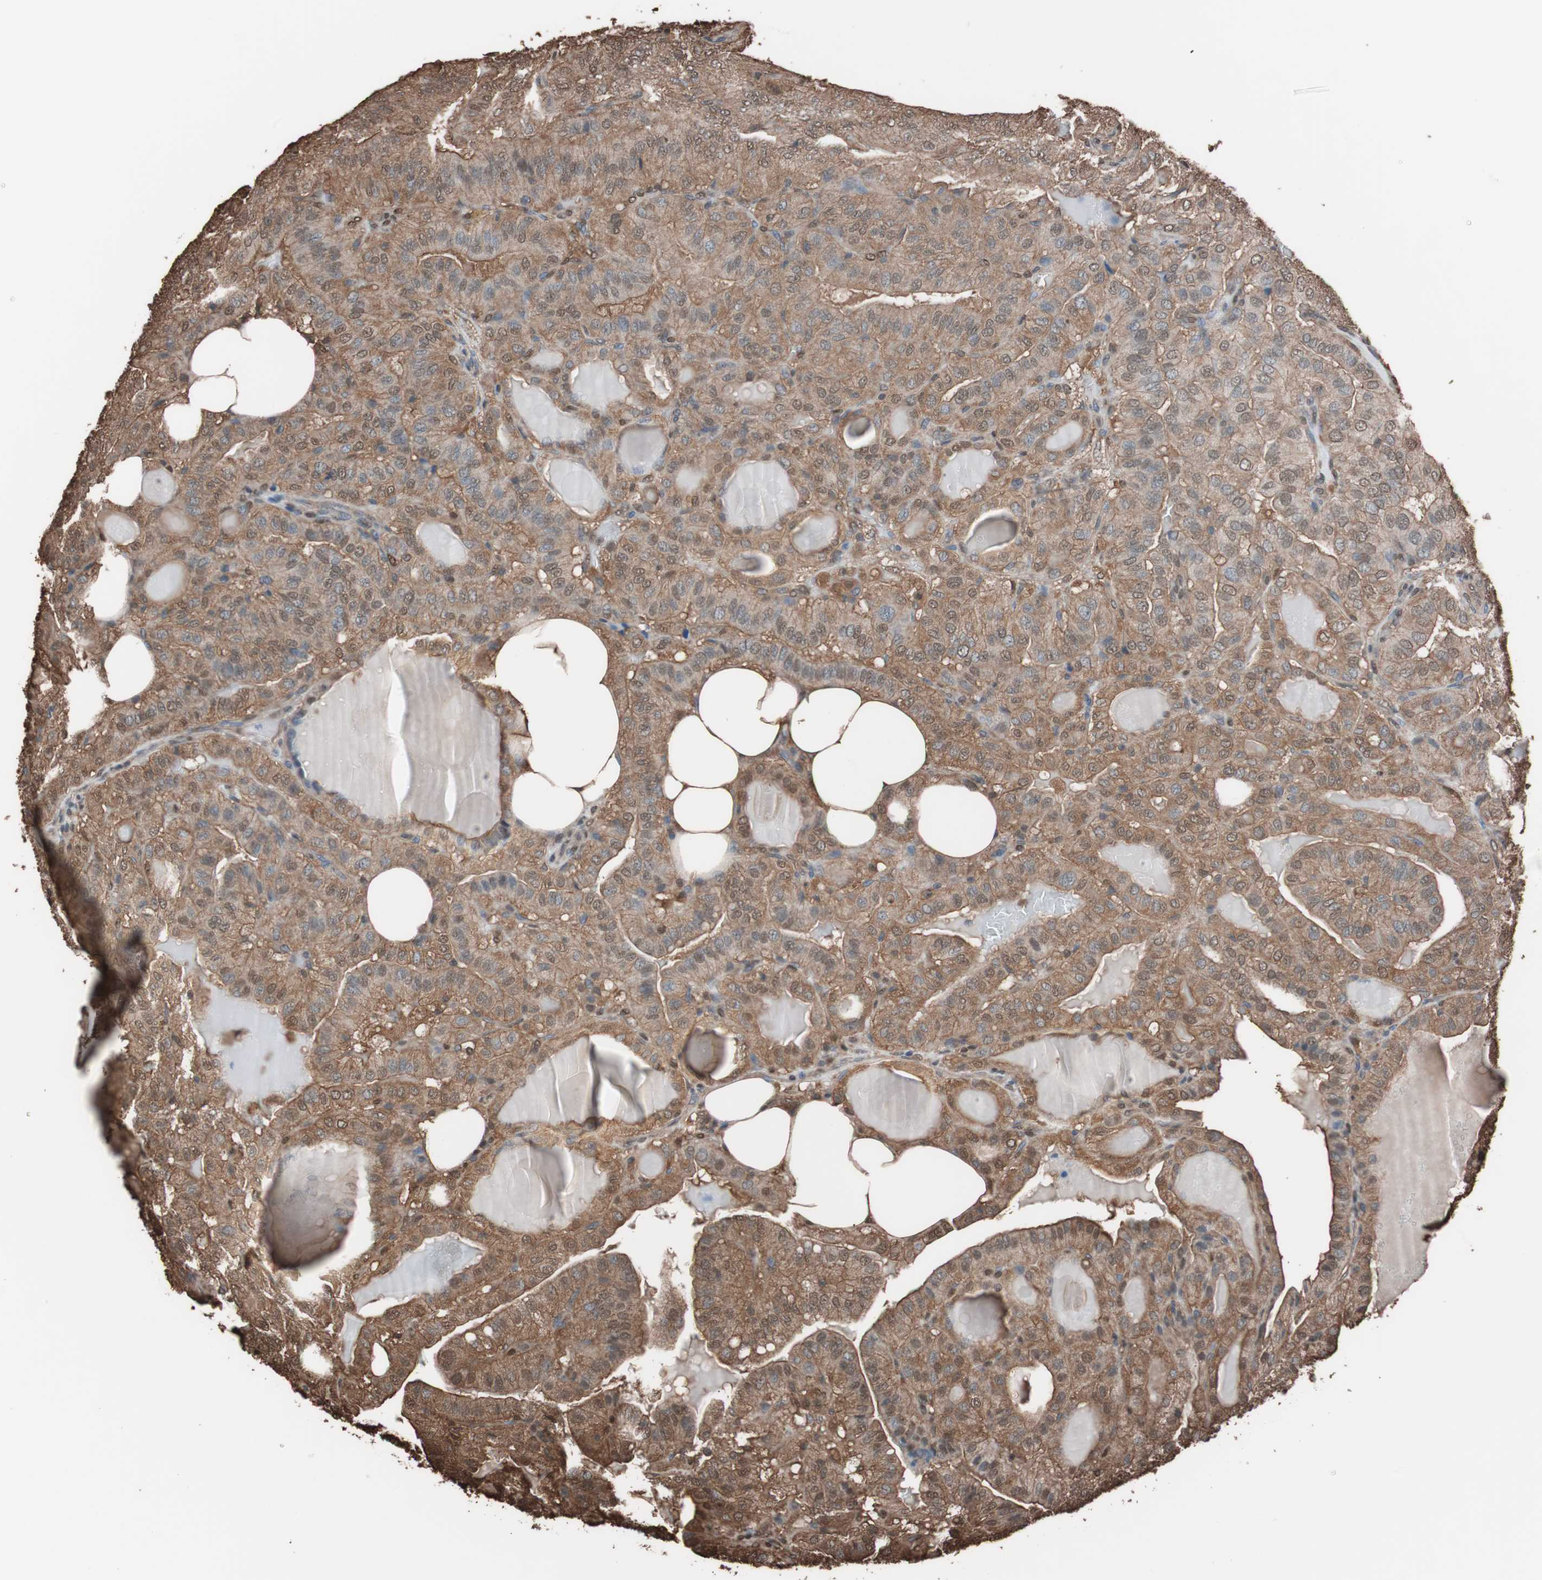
{"staining": {"intensity": "moderate", "quantity": ">75%", "location": "cytoplasmic/membranous,nuclear"}, "tissue": "thyroid cancer", "cell_type": "Tumor cells", "image_type": "cancer", "snomed": [{"axis": "morphology", "description": "Papillary adenocarcinoma, NOS"}, {"axis": "topography", "description": "Thyroid gland"}], "caption": "Tumor cells show medium levels of moderate cytoplasmic/membranous and nuclear staining in approximately >75% of cells in human thyroid cancer. The protein is stained brown, and the nuclei are stained in blue (DAB (3,3'-diaminobenzidine) IHC with brightfield microscopy, high magnification).", "gene": "CALM2", "patient": {"sex": "male", "age": 77}}